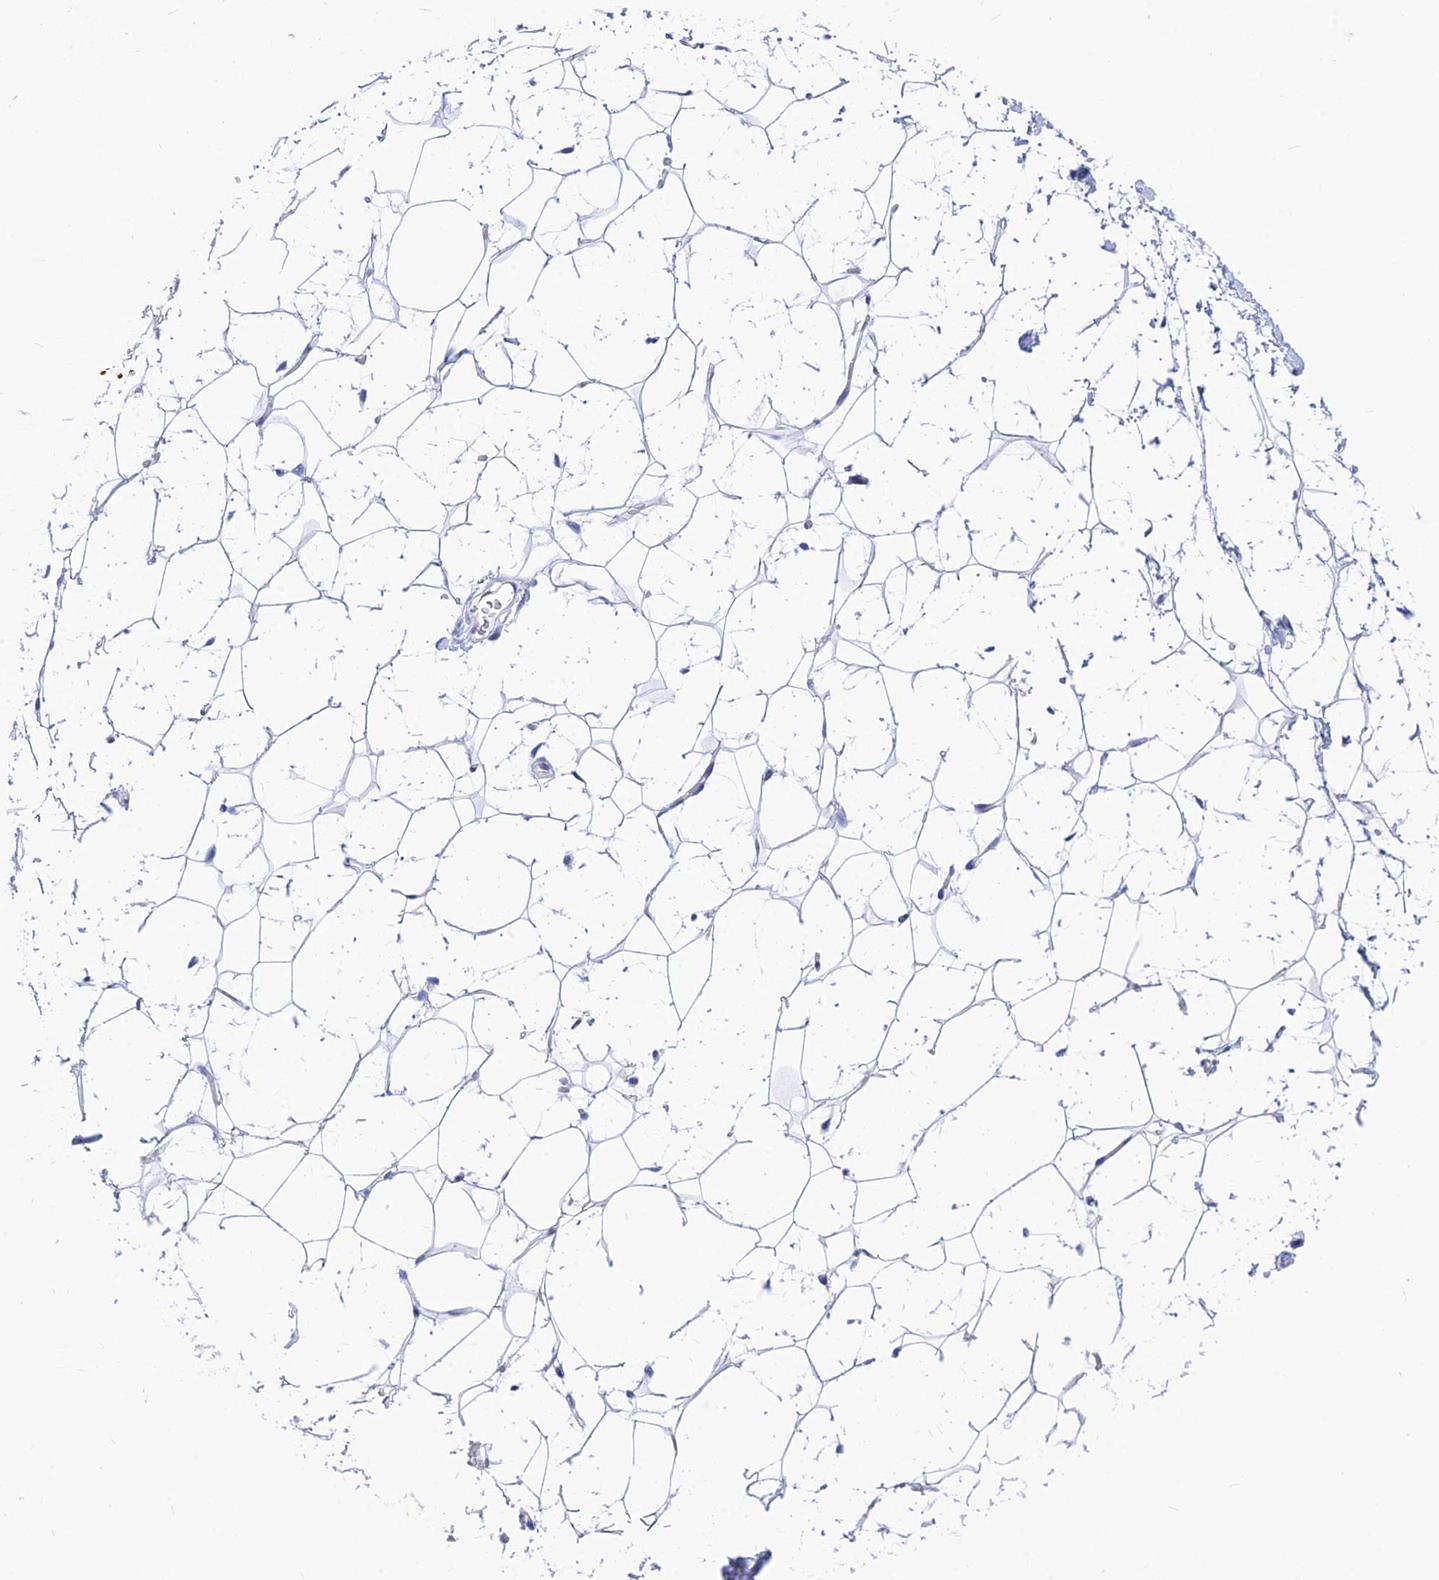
{"staining": {"intensity": "negative", "quantity": "none", "location": "none"}, "tissue": "adipose tissue", "cell_type": "Adipocytes", "image_type": "normal", "snomed": [{"axis": "morphology", "description": "Normal tissue, NOS"}, {"axis": "topography", "description": "Breast"}], "caption": "Adipocytes show no significant positivity in normal adipose tissue.", "gene": "CNOT6", "patient": {"sex": "female", "age": 26}}